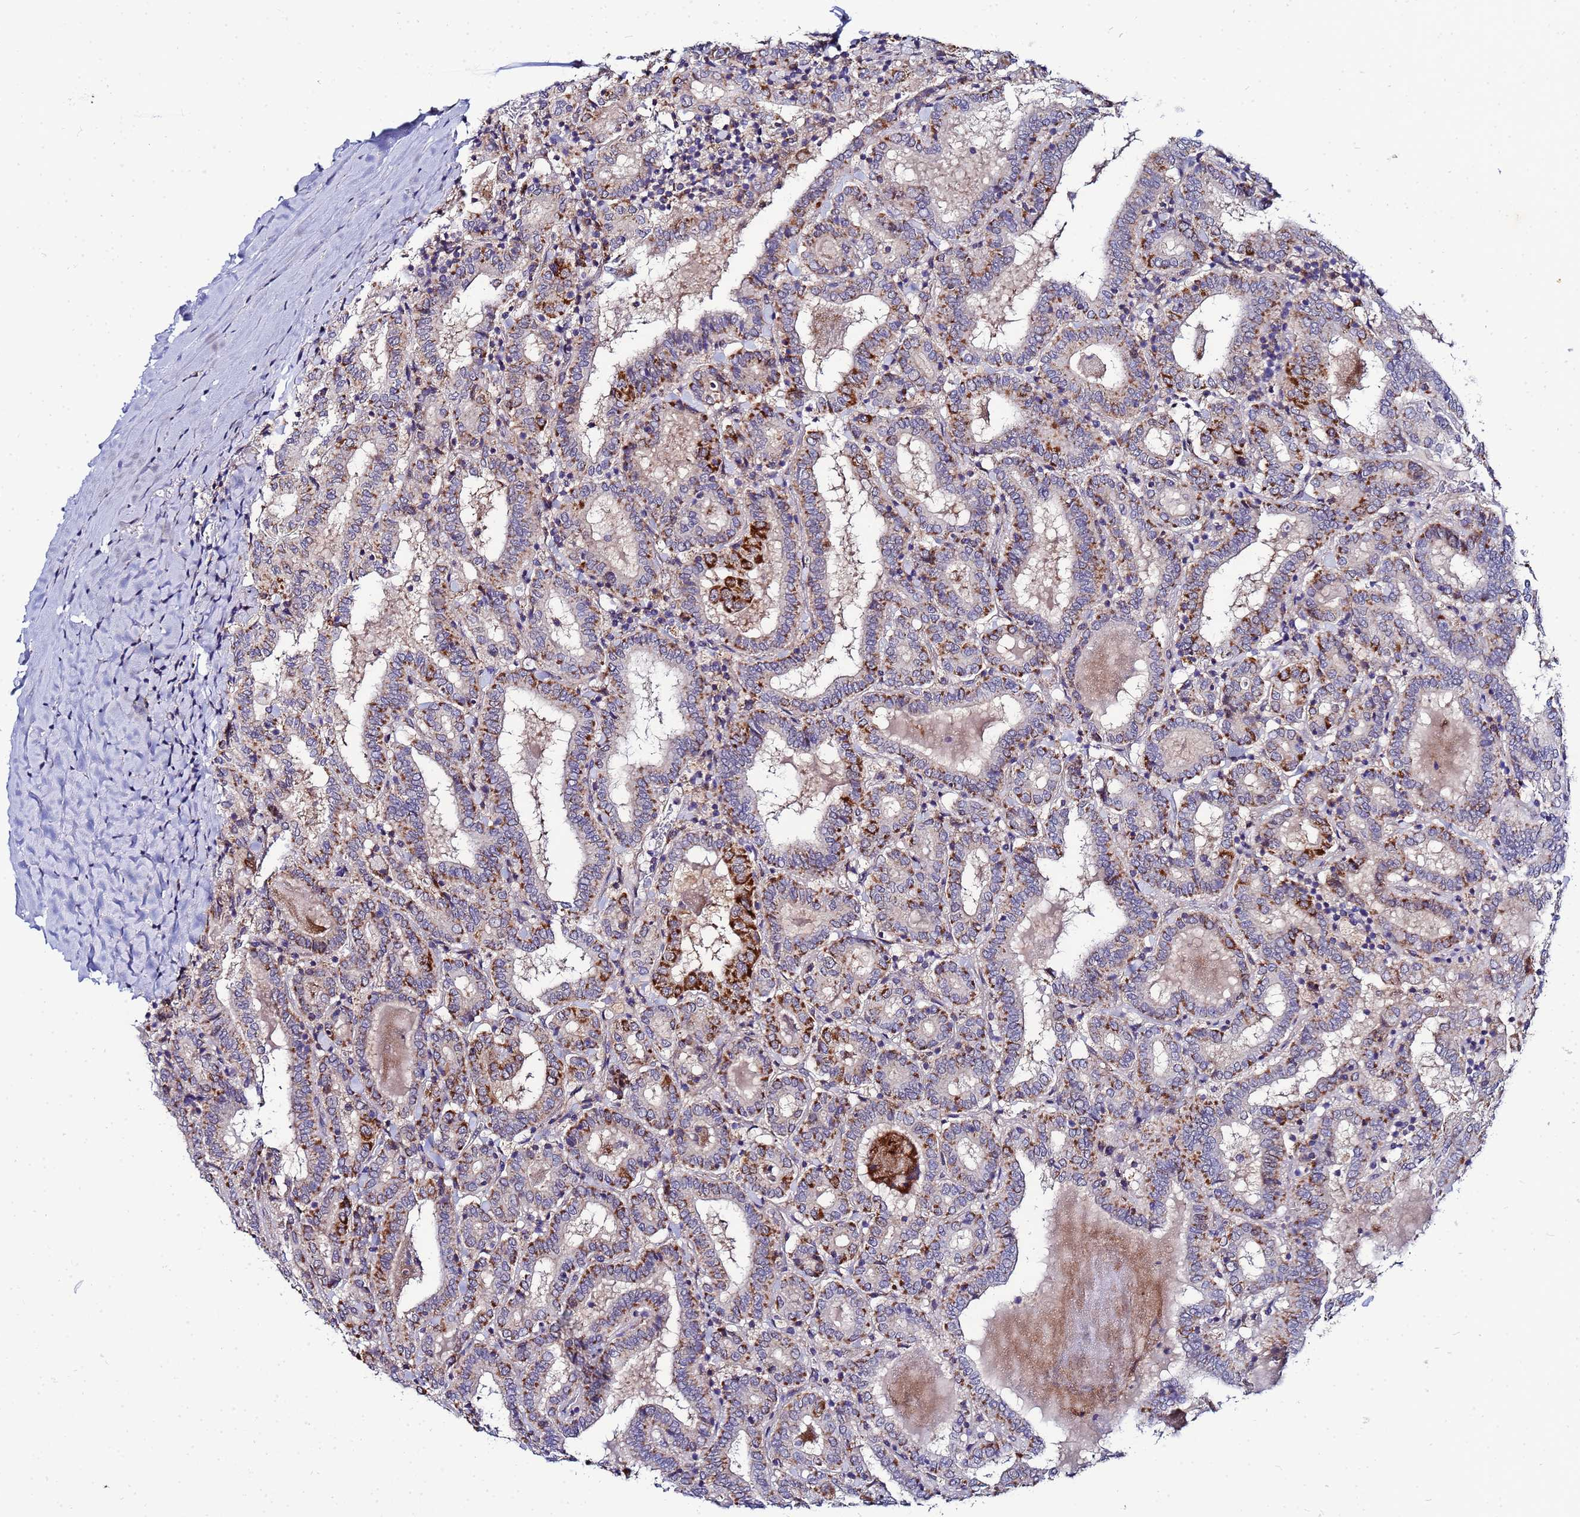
{"staining": {"intensity": "strong", "quantity": "25%-75%", "location": "cytoplasmic/membranous"}, "tissue": "thyroid cancer", "cell_type": "Tumor cells", "image_type": "cancer", "snomed": [{"axis": "morphology", "description": "Papillary adenocarcinoma, NOS"}, {"axis": "topography", "description": "Thyroid gland"}], "caption": "Protein expression analysis of human papillary adenocarcinoma (thyroid) reveals strong cytoplasmic/membranous positivity in approximately 25%-75% of tumor cells. Using DAB (brown) and hematoxylin (blue) stains, captured at high magnification using brightfield microscopy.", "gene": "FAHD2A", "patient": {"sex": "female", "age": 72}}